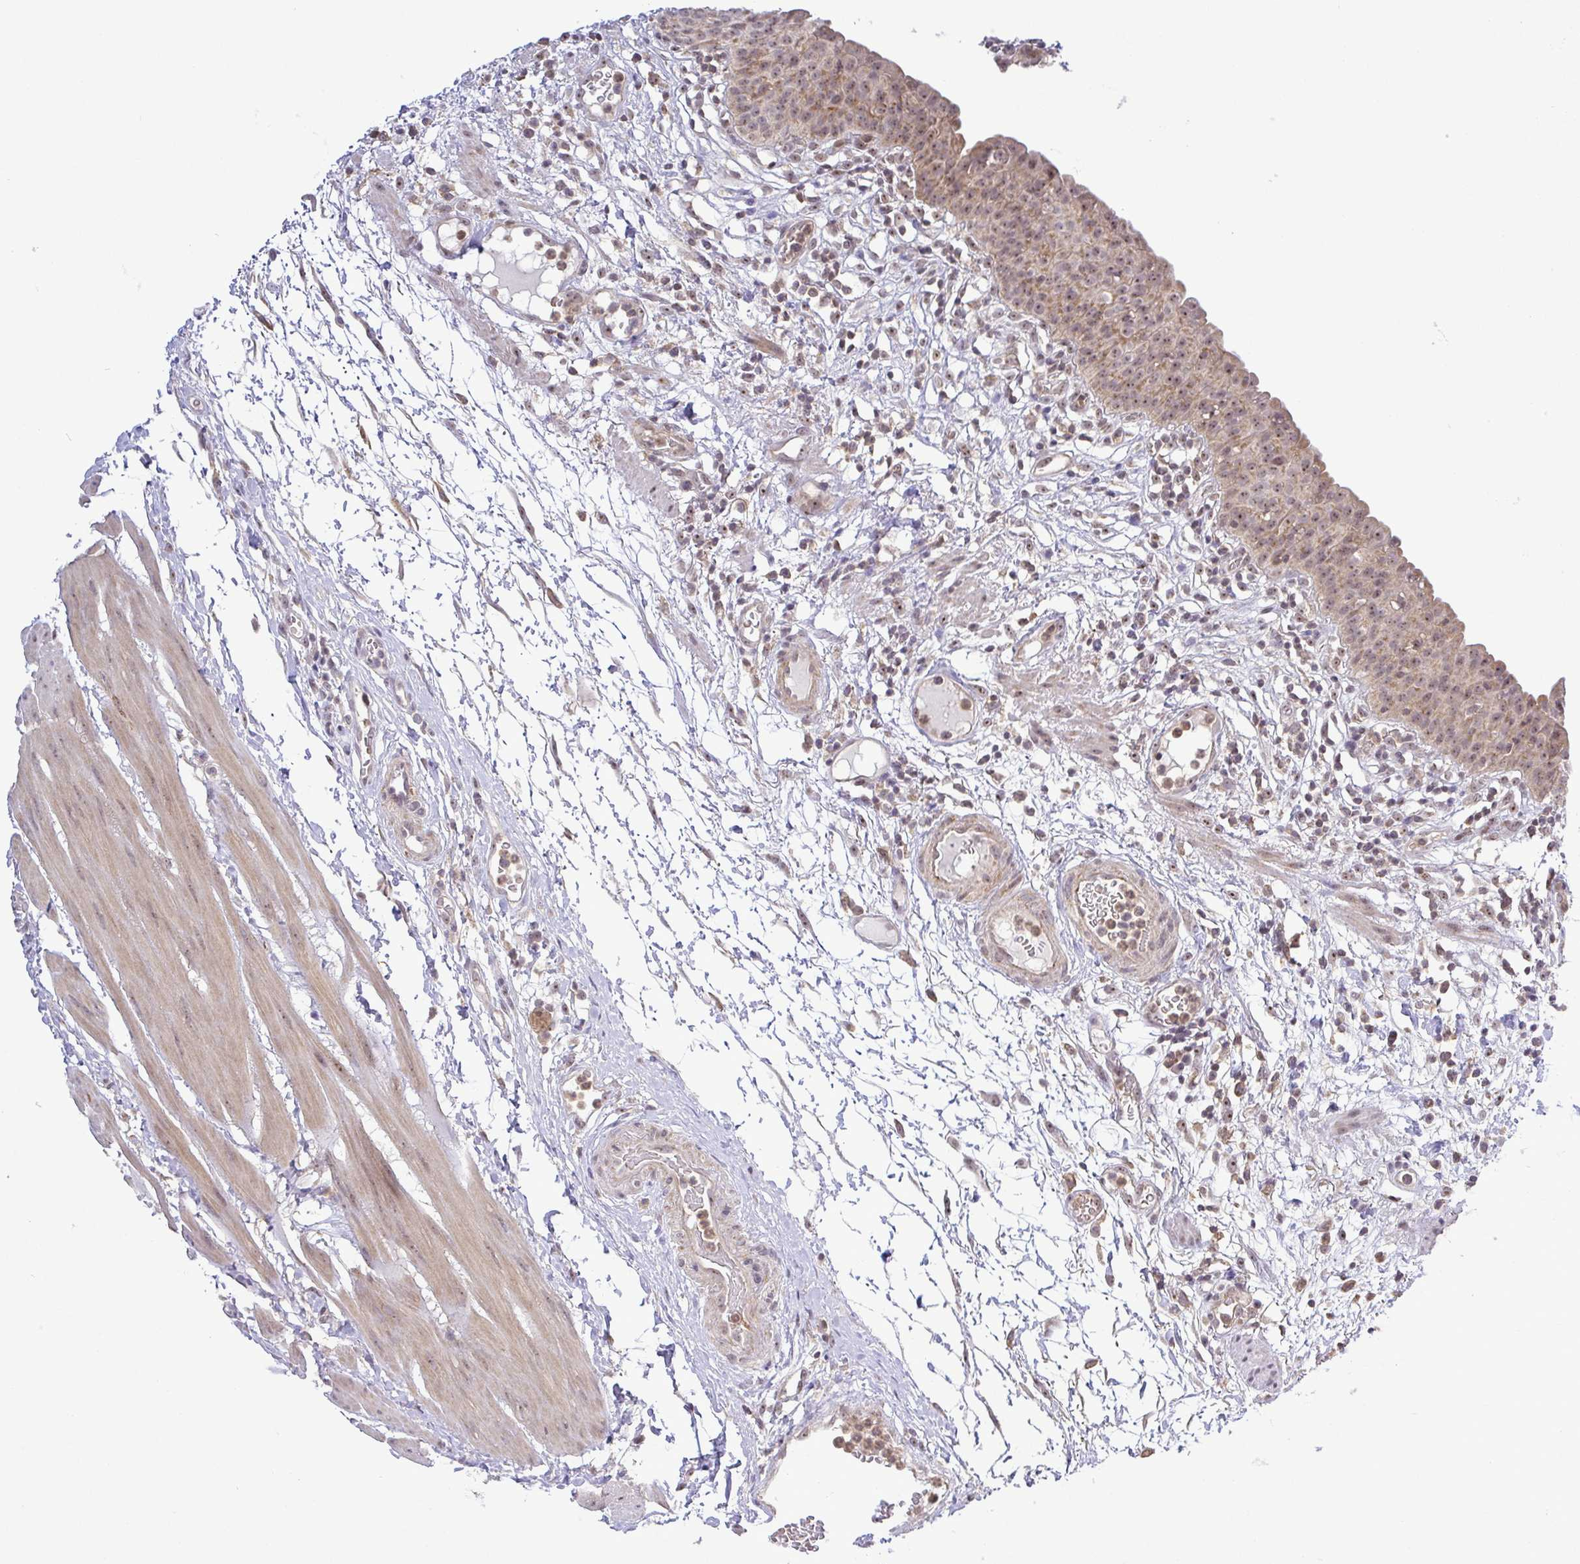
{"staining": {"intensity": "moderate", "quantity": ">75%", "location": "cytoplasmic/membranous,nuclear"}, "tissue": "urinary bladder", "cell_type": "Urothelial cells", "image_type": "normal", "snomed": [{"axis": "morphology", "description": "Normal tissue, NOS"}, {"axis": "morphology", "description": "Inflammation, NOS"}, {"axis": "topography", "description": "Urinary bladder"}], "caption": "Immunohistochemical staining of benign human urinary bladder reveals >75% levels of moderate cytoplasmic/membranous,nuclear protein staining in about >75% of urothelial cells. (Stains: DAB (3,3'-diaminobenzidine) in brown, nuclei in blue, Microscopy: brightfield microscopy at high magnification).", "gene": "RSL24D1", "patient": {"sex": "male", "age": 57}}